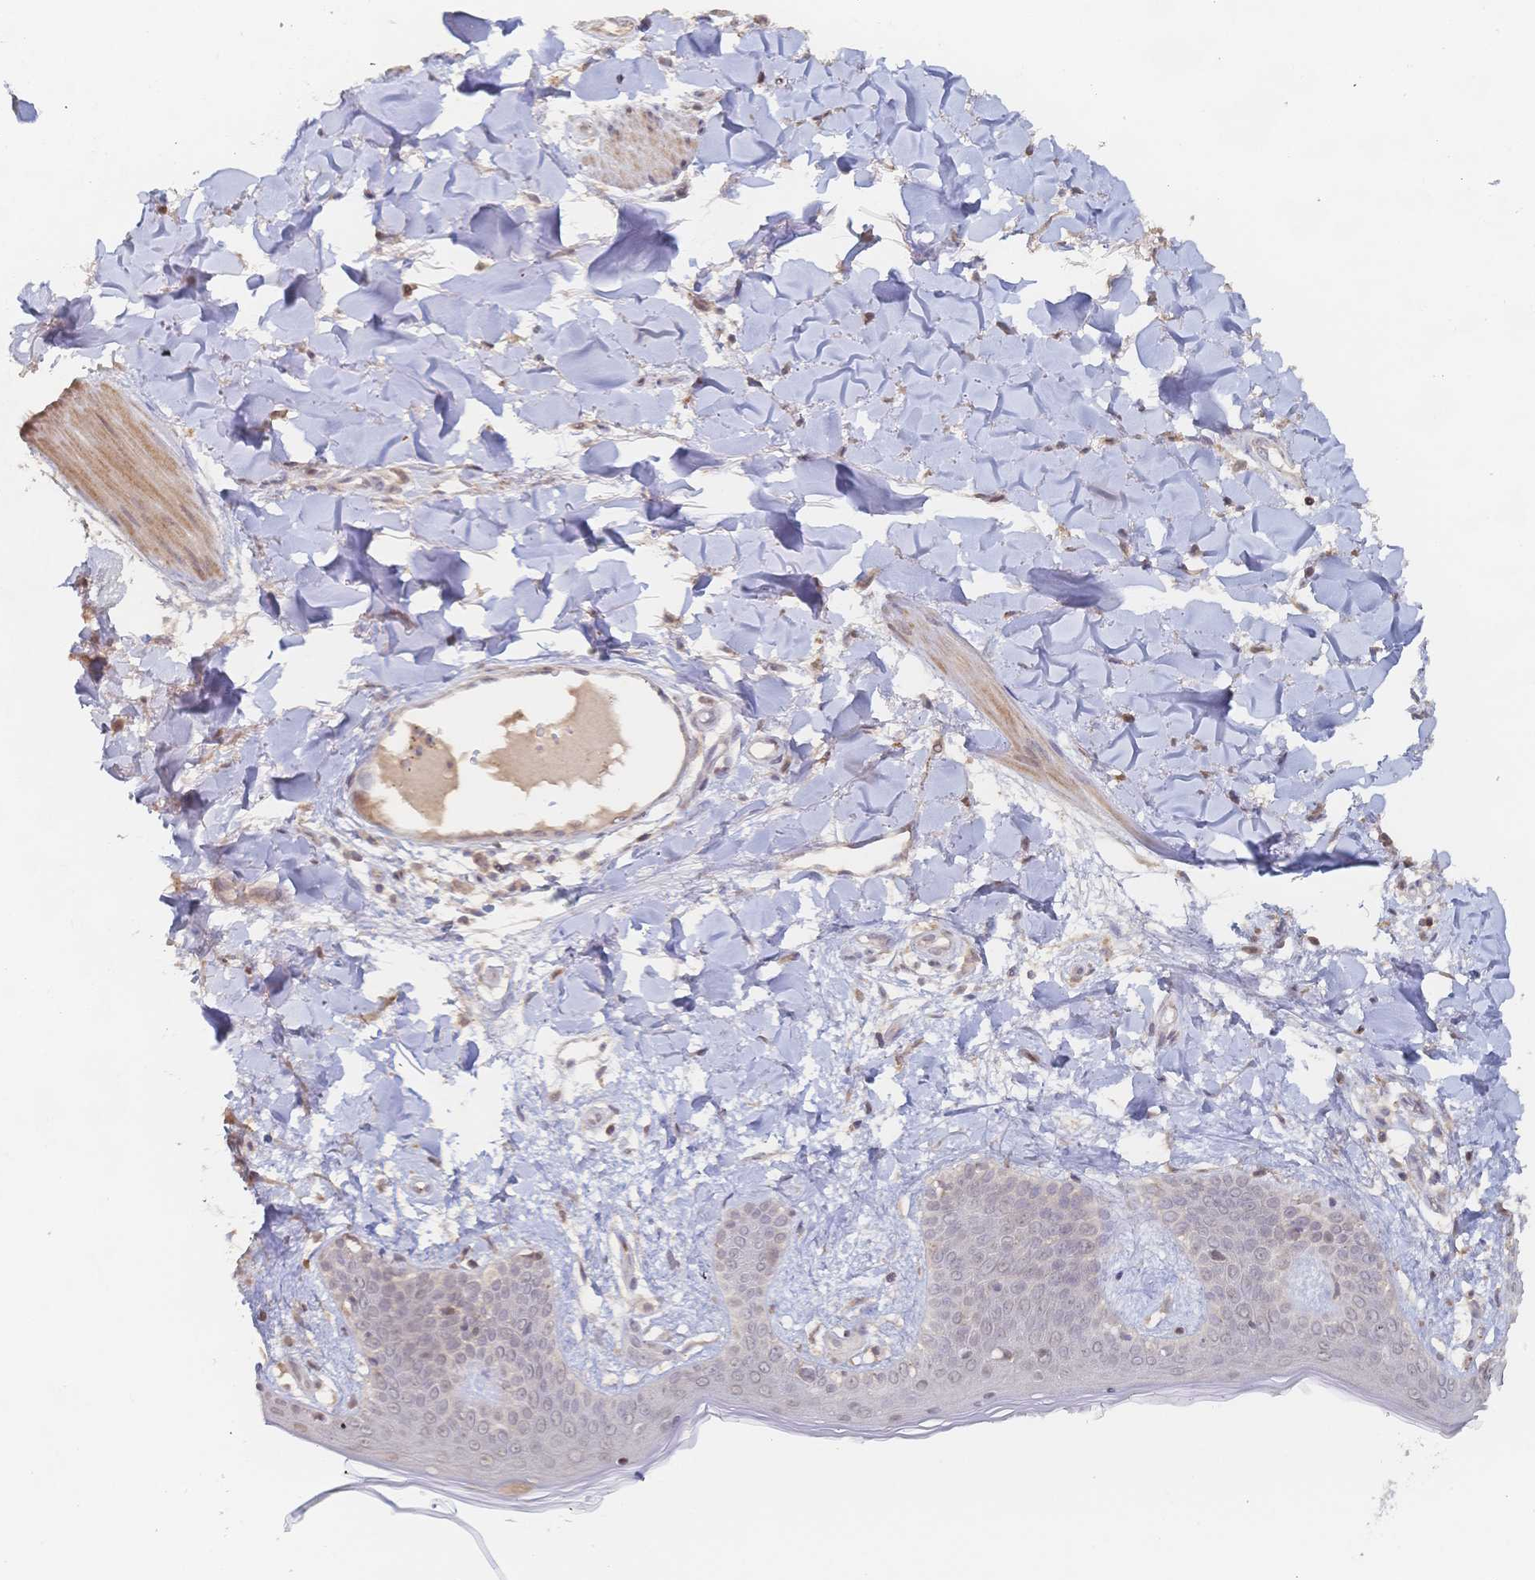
{"staining": {"intensity": "weak", "quantity": ">75%", "location": "nuclear"}, "tissue": "skin", "cell_type": "Fibroblasts", "image_type": "normal", "snomed": [{"axis": "morphology", "description": "Normal tissue, NOS"}, {"axis": "topography", "description": "Skin"}], "caption": "Skin was stained to show a protein in brown. There is low levels of weak nuclear positivity in about >75% of fibroblasts. (brown staining indicates protein expression, while blue staining denotes nuclei).", "gene": "LRP5", "patient": {"sex": "female", "age": 34}}